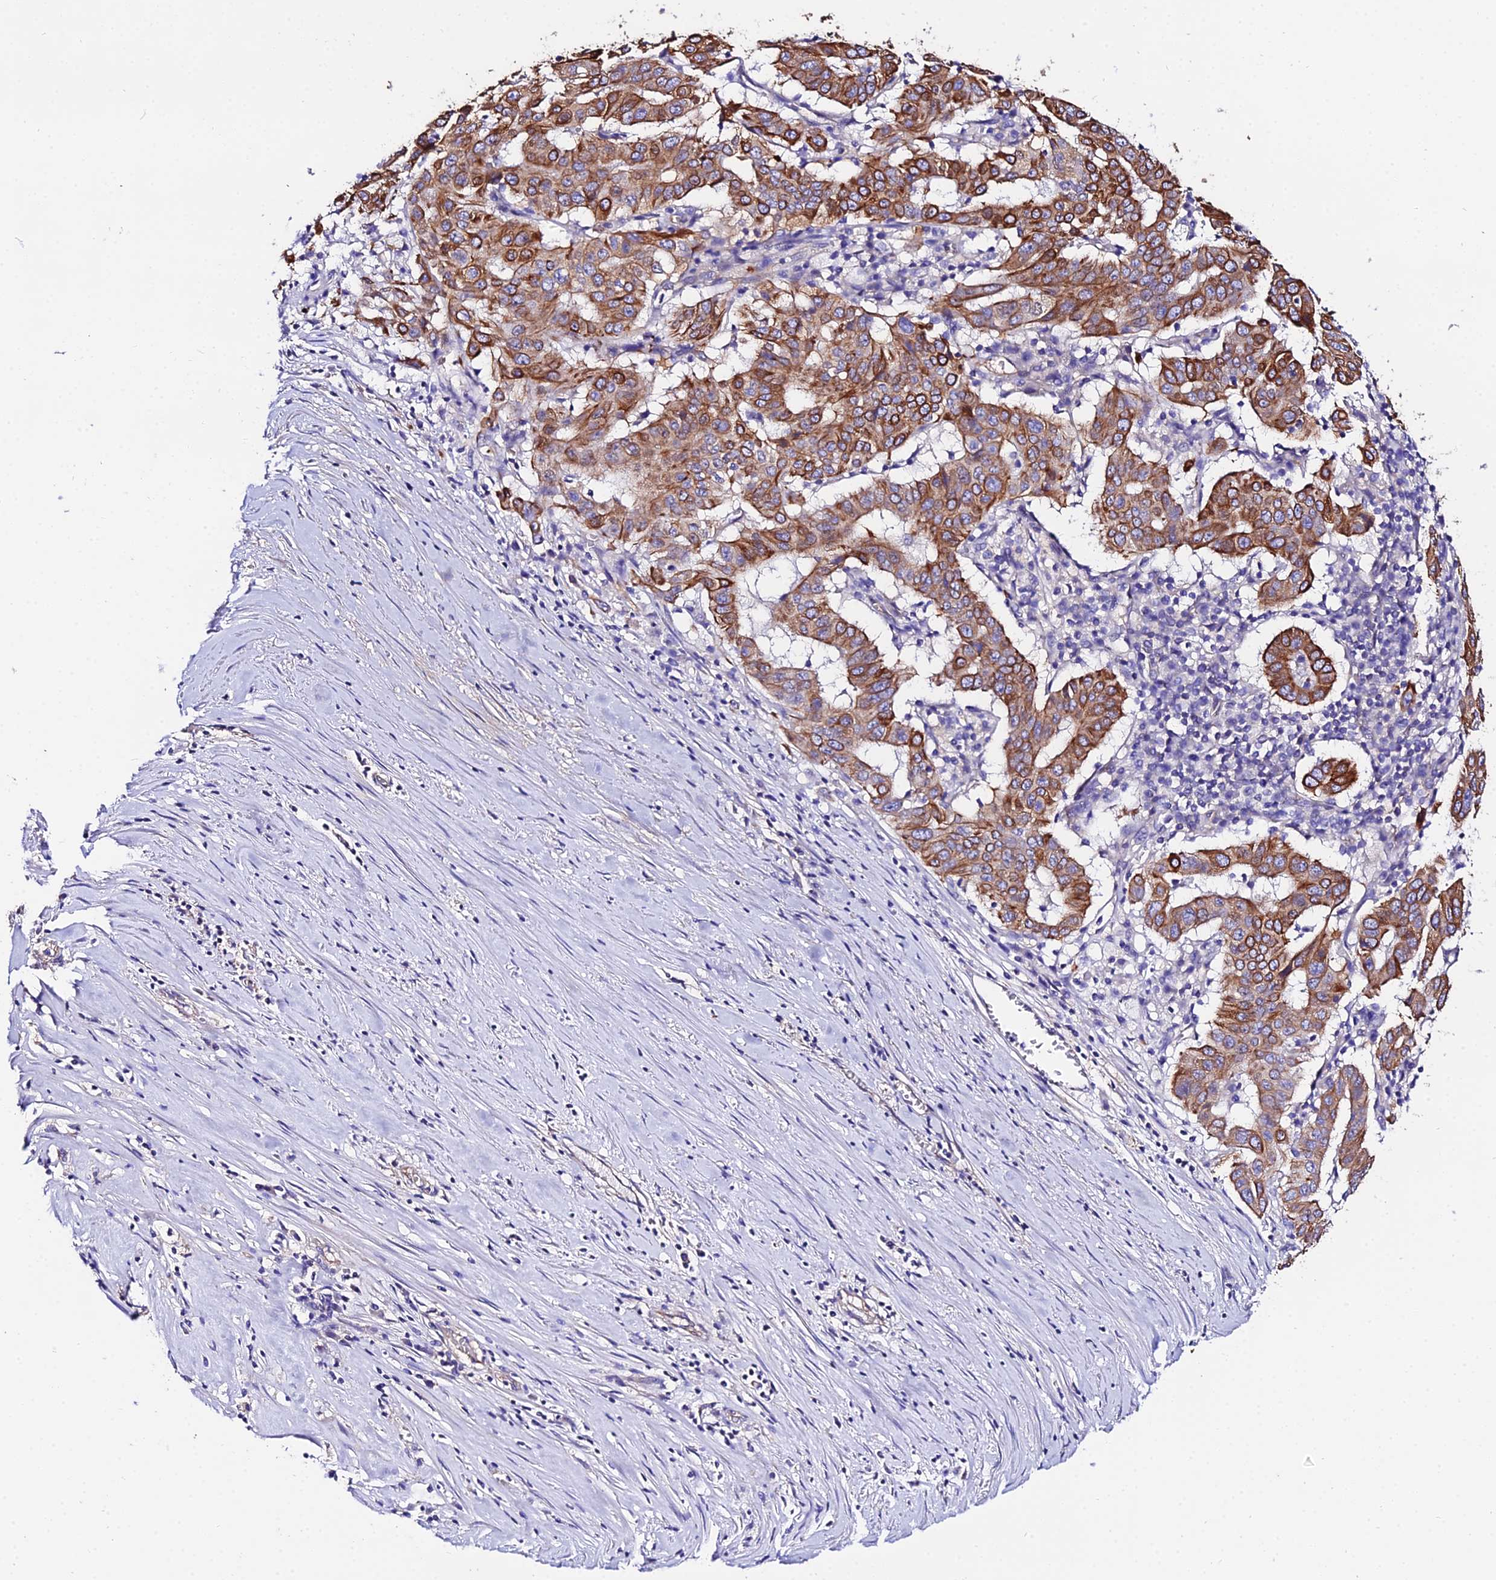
{"staining": {"intensity": "moderate", "quantity": ">75%", "location": "cytoplasmic/membranous"}, "tissue": "pancreatic cancer", "cell_type": "Tumor cells", "image_type": "cancer", "snomed": [{"axis": "morphology", "description": "Adenocarcinoma, NOS"}, {"axis": "topography", "description": "Pancreas"}], "caption": "Brown immunohistochemical staining in pancreatic cancer reveals moderate cytoplasmic/membranous staining in about >75% of tumor cells. Immunohistochemistry (ihc) stains the protein in brown and the nuclei are stained blue.", "gene": "DAW1", "patient": {"sex": "male", "age": 63}}